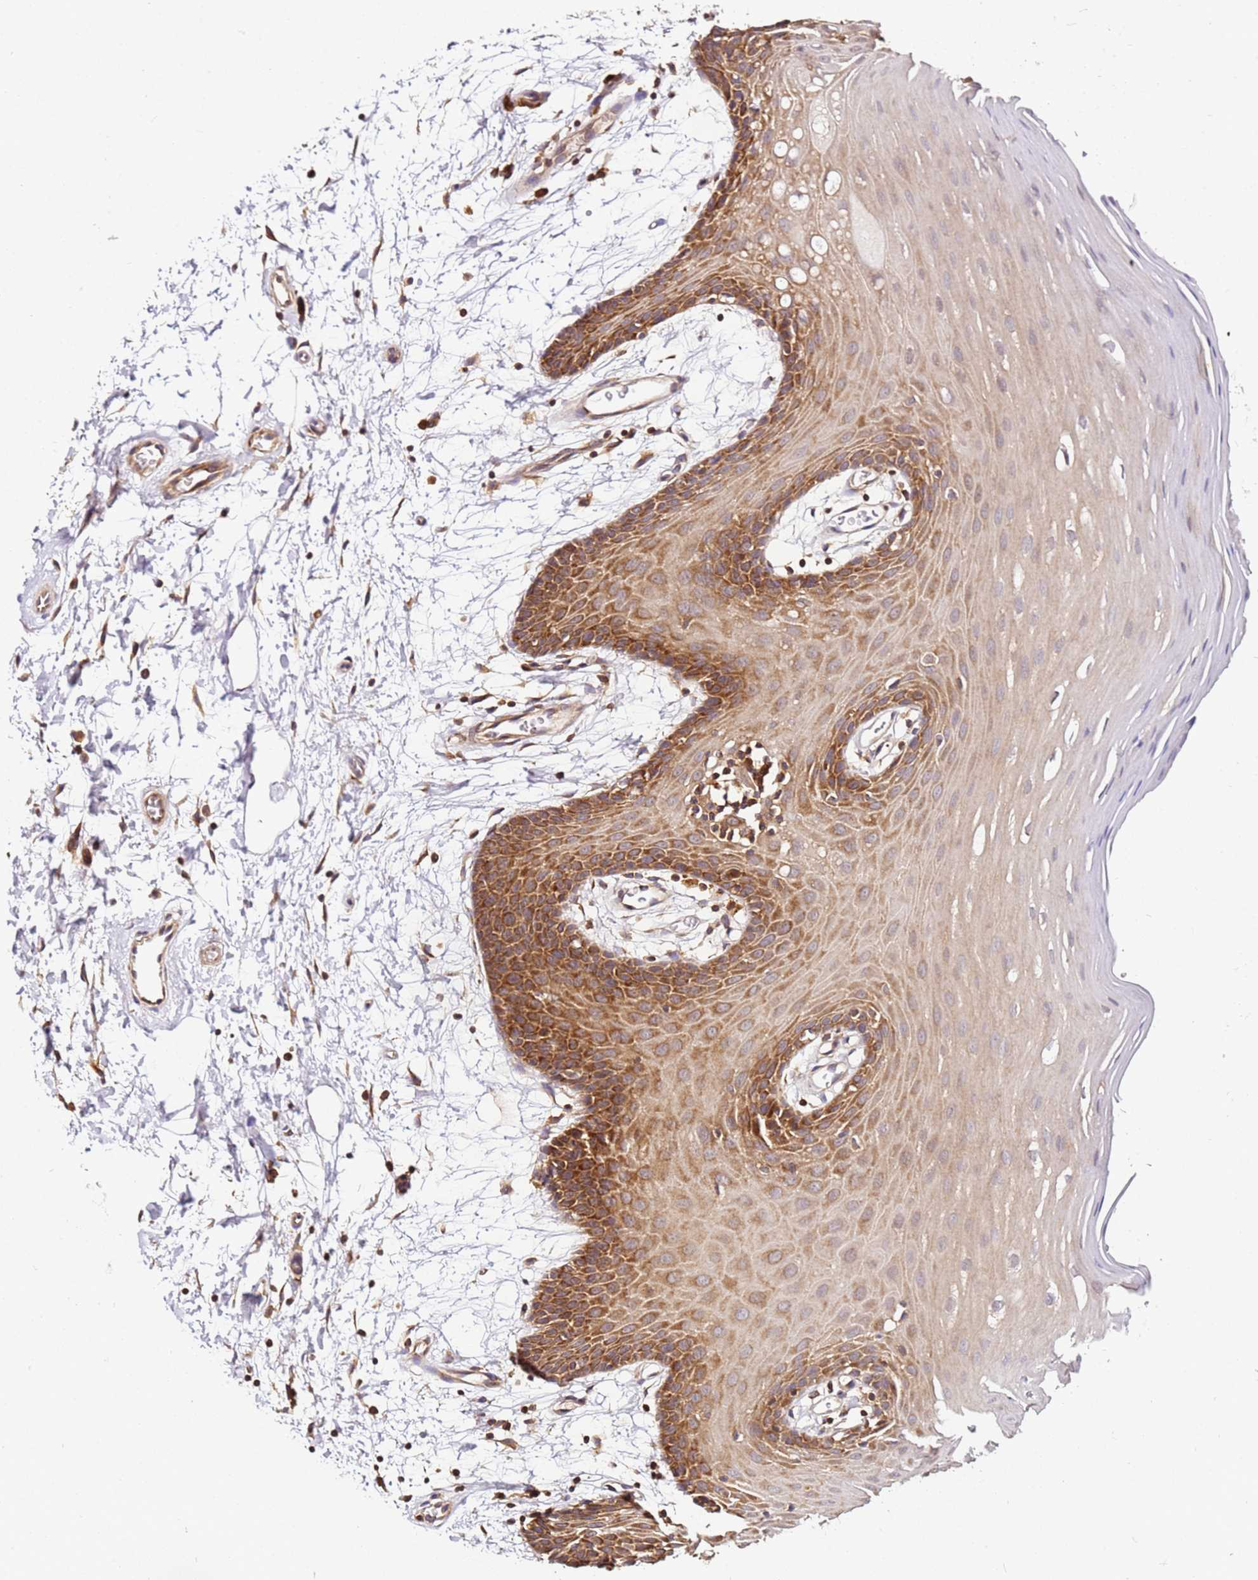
{"staining": {"intensity": "strong", "quantity": "25%-75%", "location": "cytoplasmic/membranous"}, "tissue": "oral mucosa", "cell_type": "Squamous epithelial cells", "image_type": "normal", "snomed": [{"axis": "morphology", "description": "Normal tissue, NOS"}, {"axis": "topography", "description": "Skeletal muscle"}, {"axis": "topography", "description": "Oral tissue"}, {"axis": "topography", "description": "Salivary gland"}, {"axis": "topography", "description": "Peripheral nerve tissue"}], "caption": "IHC micrograph of normal oral mucosa: human oral mucosa stained using IHC displays high levels of strong protein expression localized specifically in the cytoplasmic/membranous of squamous epithelial cells, appearing as a cytoplasmic/membranous brown color.", "gene": "PIH1D1", "patient": {"sex": "male", "age": 54}}